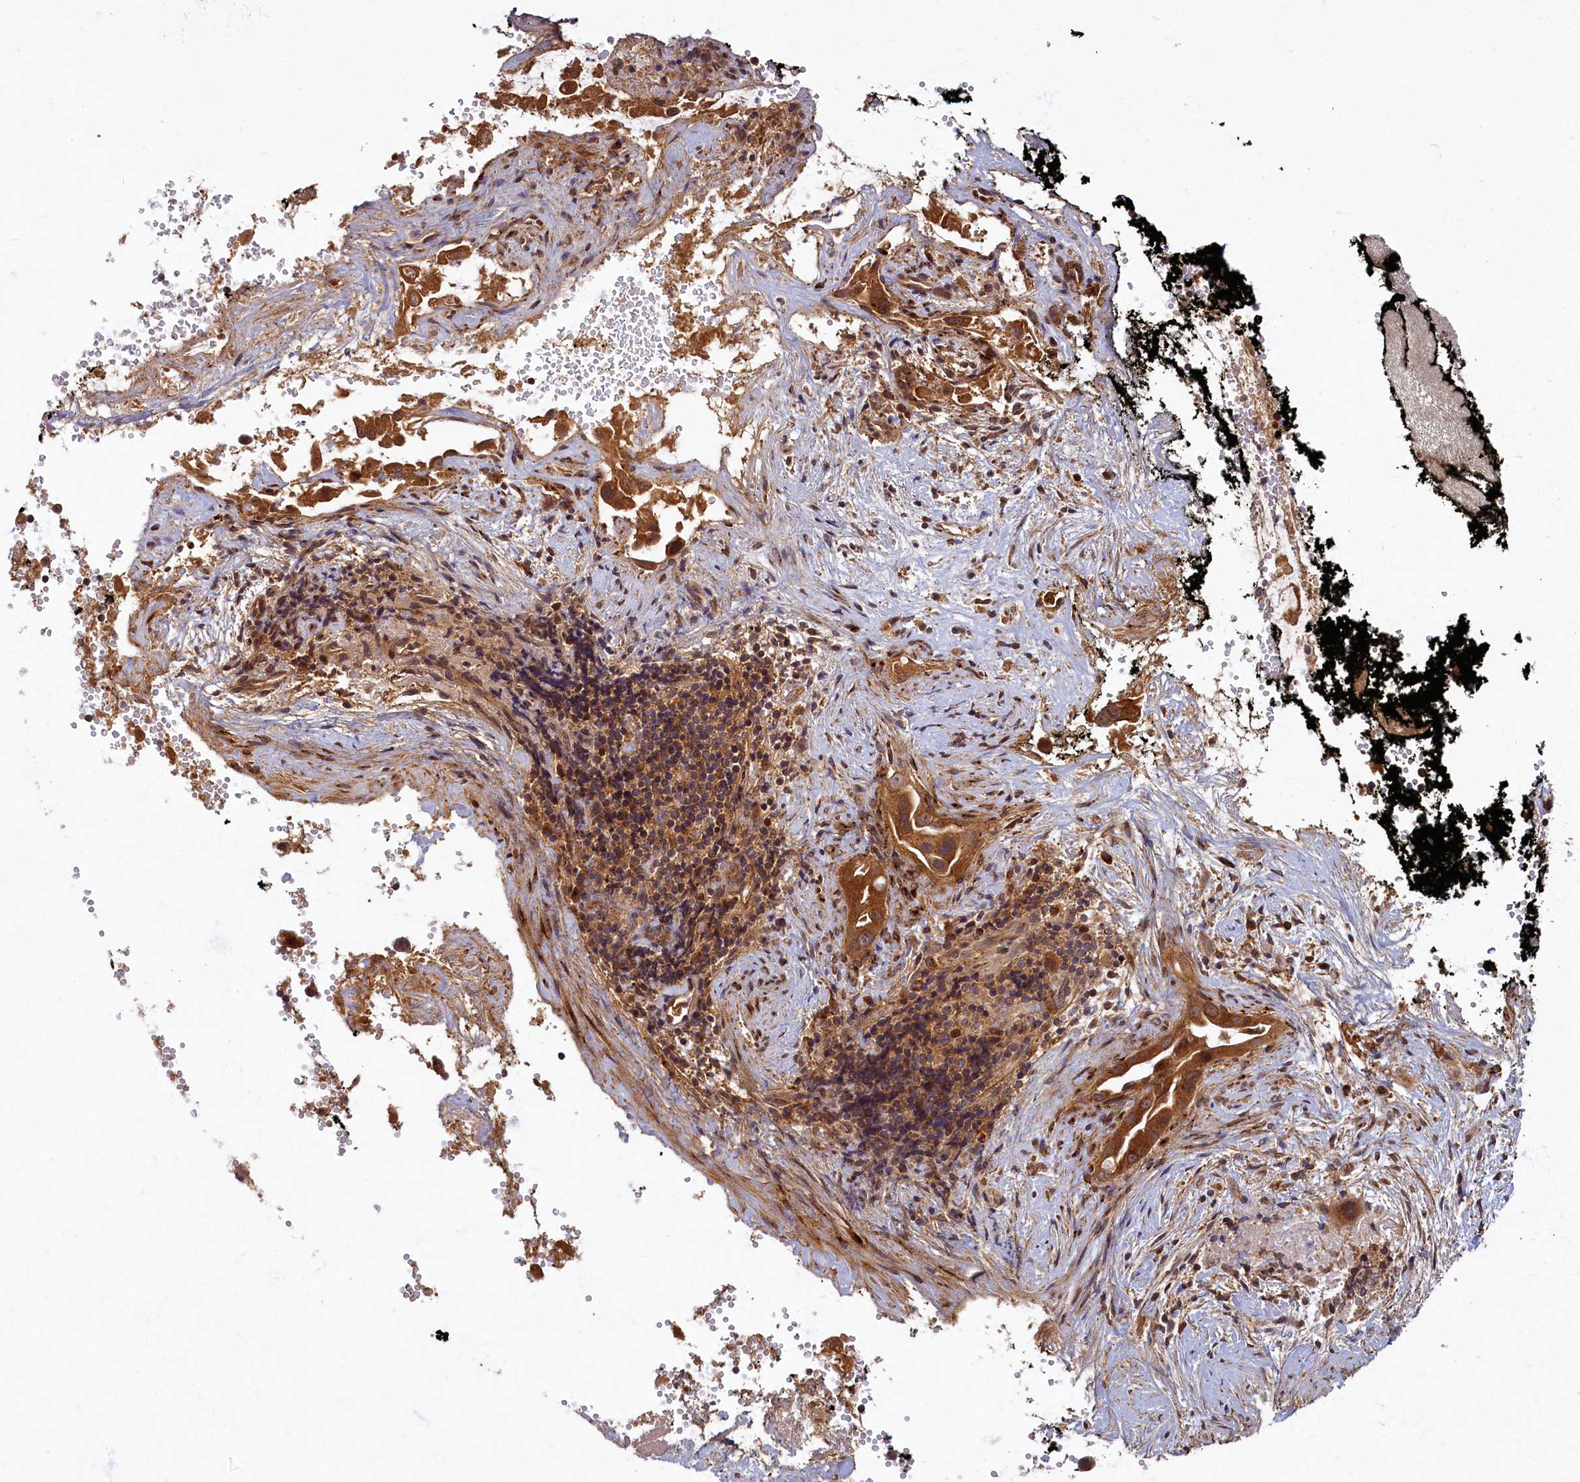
{"staining": {"intensity": "strong", "quantity": "25%-75%", "location": "cytoplasmic/membranous"}, "tissue": "pancreatic cancer", "cell_type": "Tumor cells", "image_type": "cancer", "snomed": [{"axis": "morphology", "description": "Inflammation, NOS"}, {"axis": "morphology", "description": "Adenocarcinoma, NOS"}, {"axis": "topography", "description": "Pancreas"}], "caption": "Human adenocarcinoma (pancreatic) stained with a protein marker demonstrates strong staining in tumor cells.", "gene": "BICD1", "patient": {"sex": "female", "age": 56}}